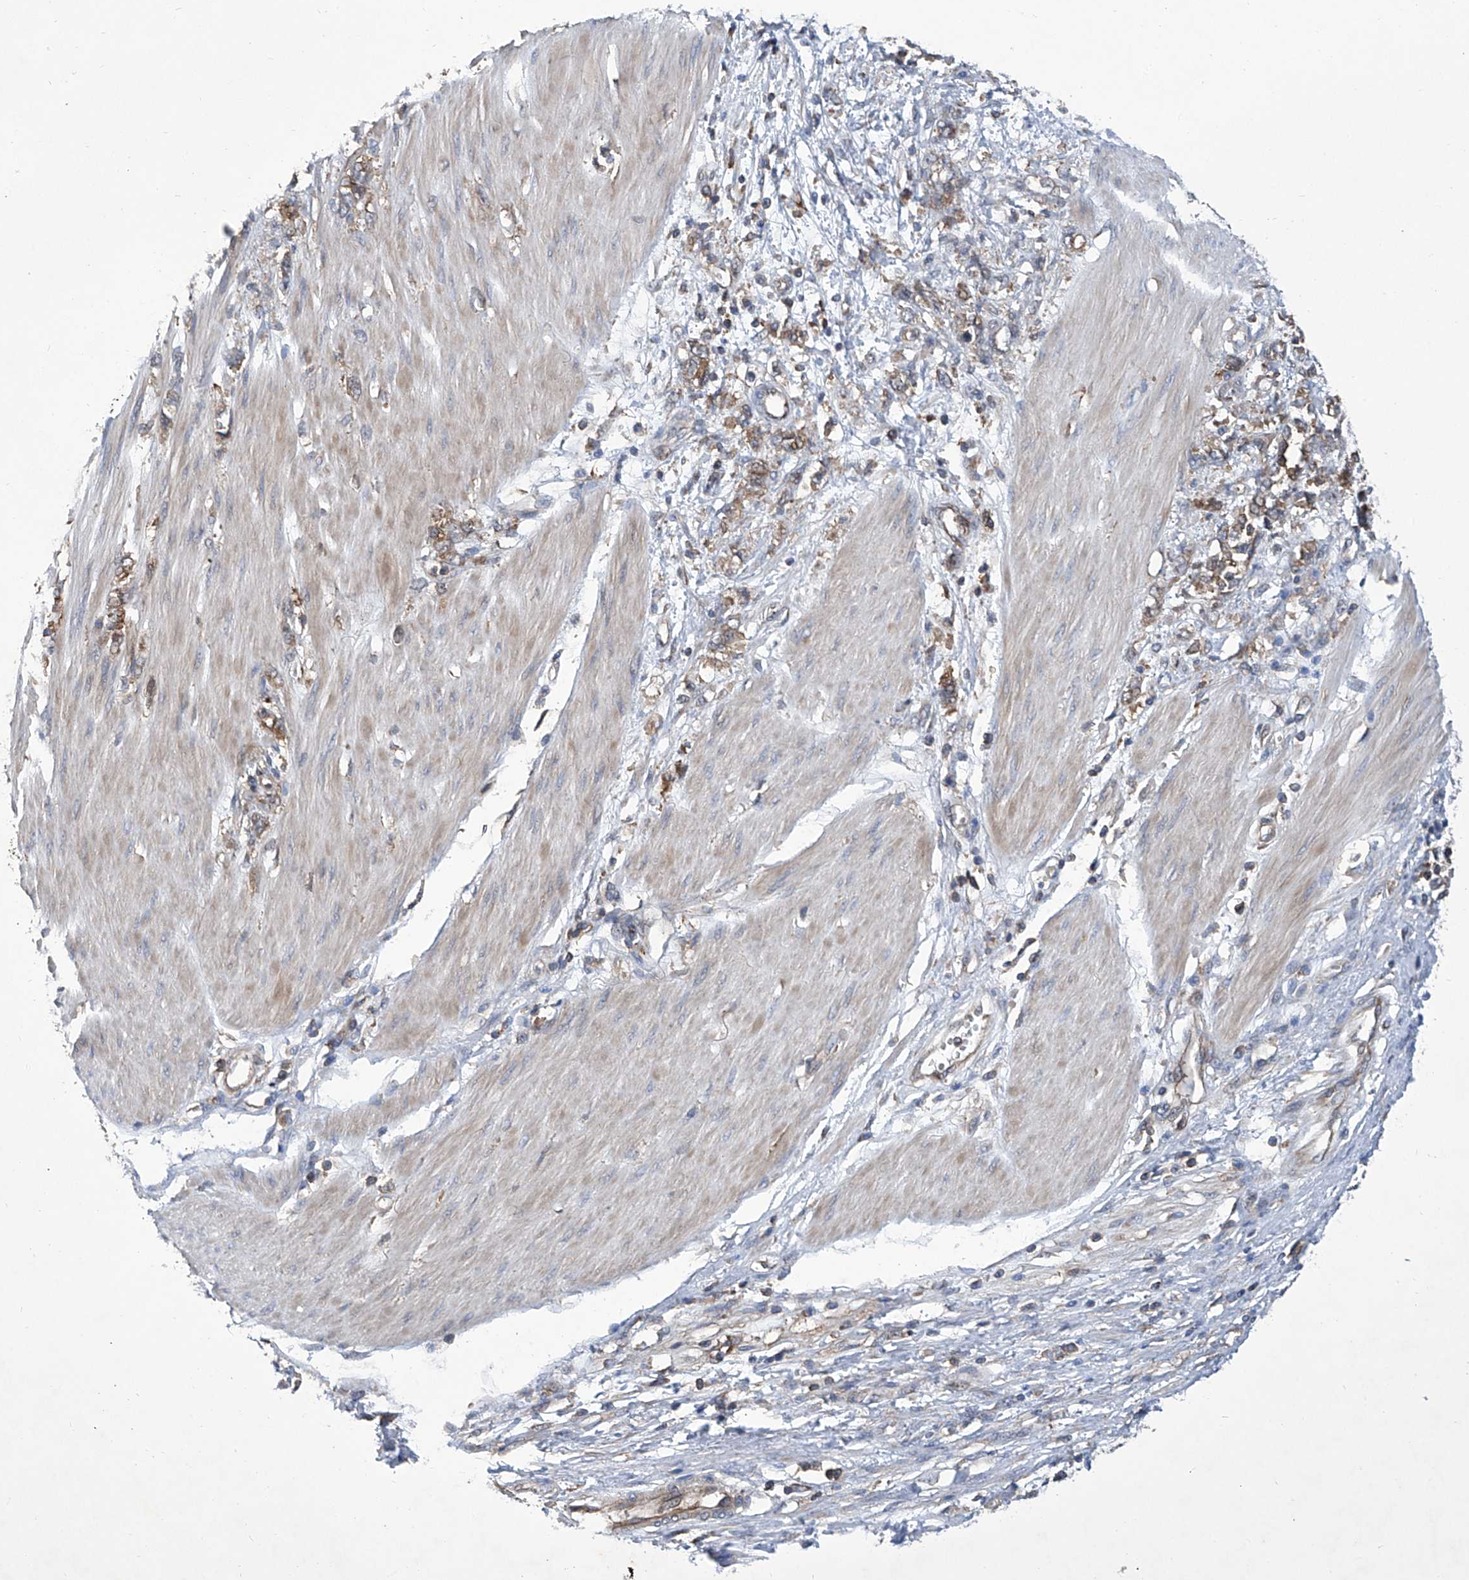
{"staining": {"intensity": "moderate", "quantity": ">75%", "location": "cytoplasmic/membranous"}, "tissue": "stomach cancer", "cell_type": "Tumor cells", "image_type": "cancer", "snomed": [{"axis": "morphology", "description": "Adenocarcinoma, NOS"}, {"axis": "topography", "description": "Stomach"}], "caption": "Stomach adenocarcinoma stained for a protein shows moderate cytoplasmic/membranous positivity in tumor cells.", "gene": "SMAP1", "patient": {"sex": "female", "age": 76}}